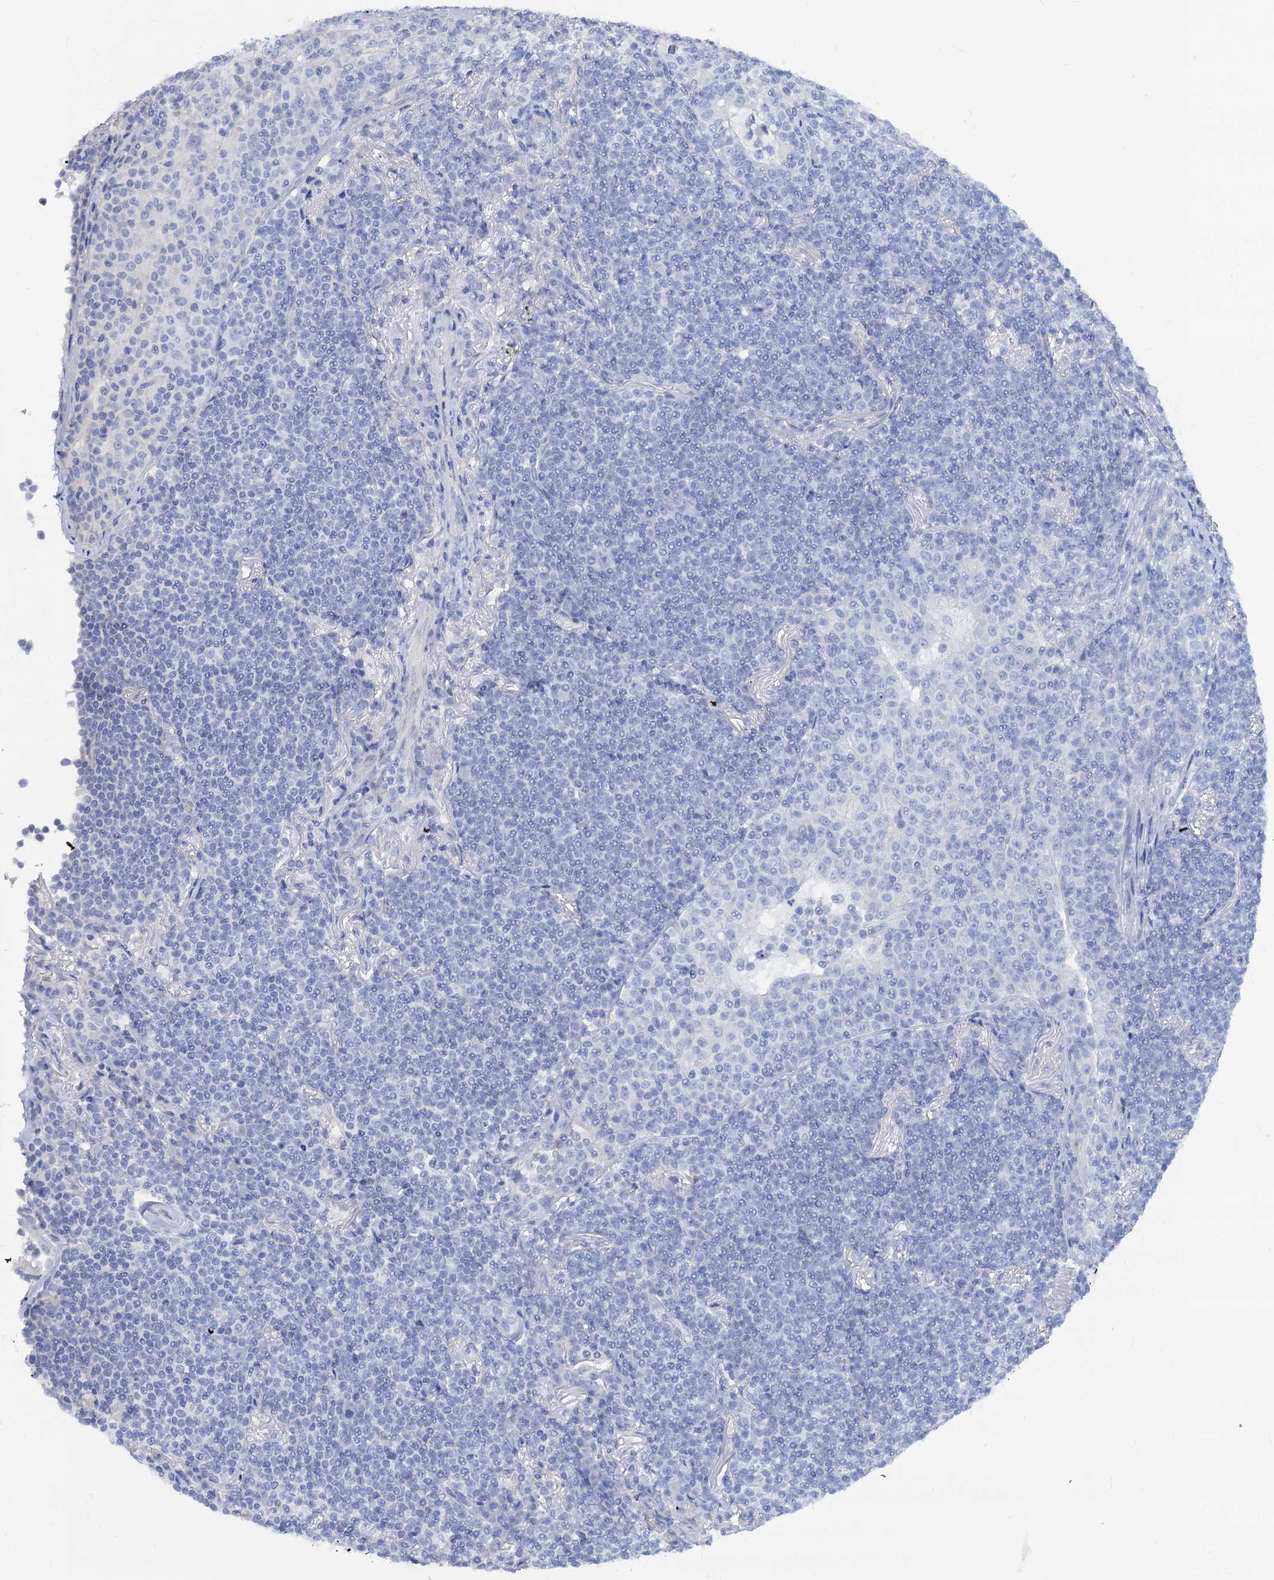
{"staining": {"intensity": "negative", "quantity": "none", "location": "none"}, "tissue": "lymphoma", "cell_type": "Tumor cells", "image_type": "cancer", "snomed": [{"axis": "morphology", "description": "Malignant lymphoma, non-Hodgkin's type, Low grade"}, {"axis": "topography", "description": "Lung"}], "caption": "Tumor cells show no significant staining in low-grade malignant lymphoma, non-Hodgkin's type. (Immunohistochemistry (ihc), brightfield microscopy, high magnification).", "gene": "RBP3", "patient": {"sex": "female", "age": 71}}